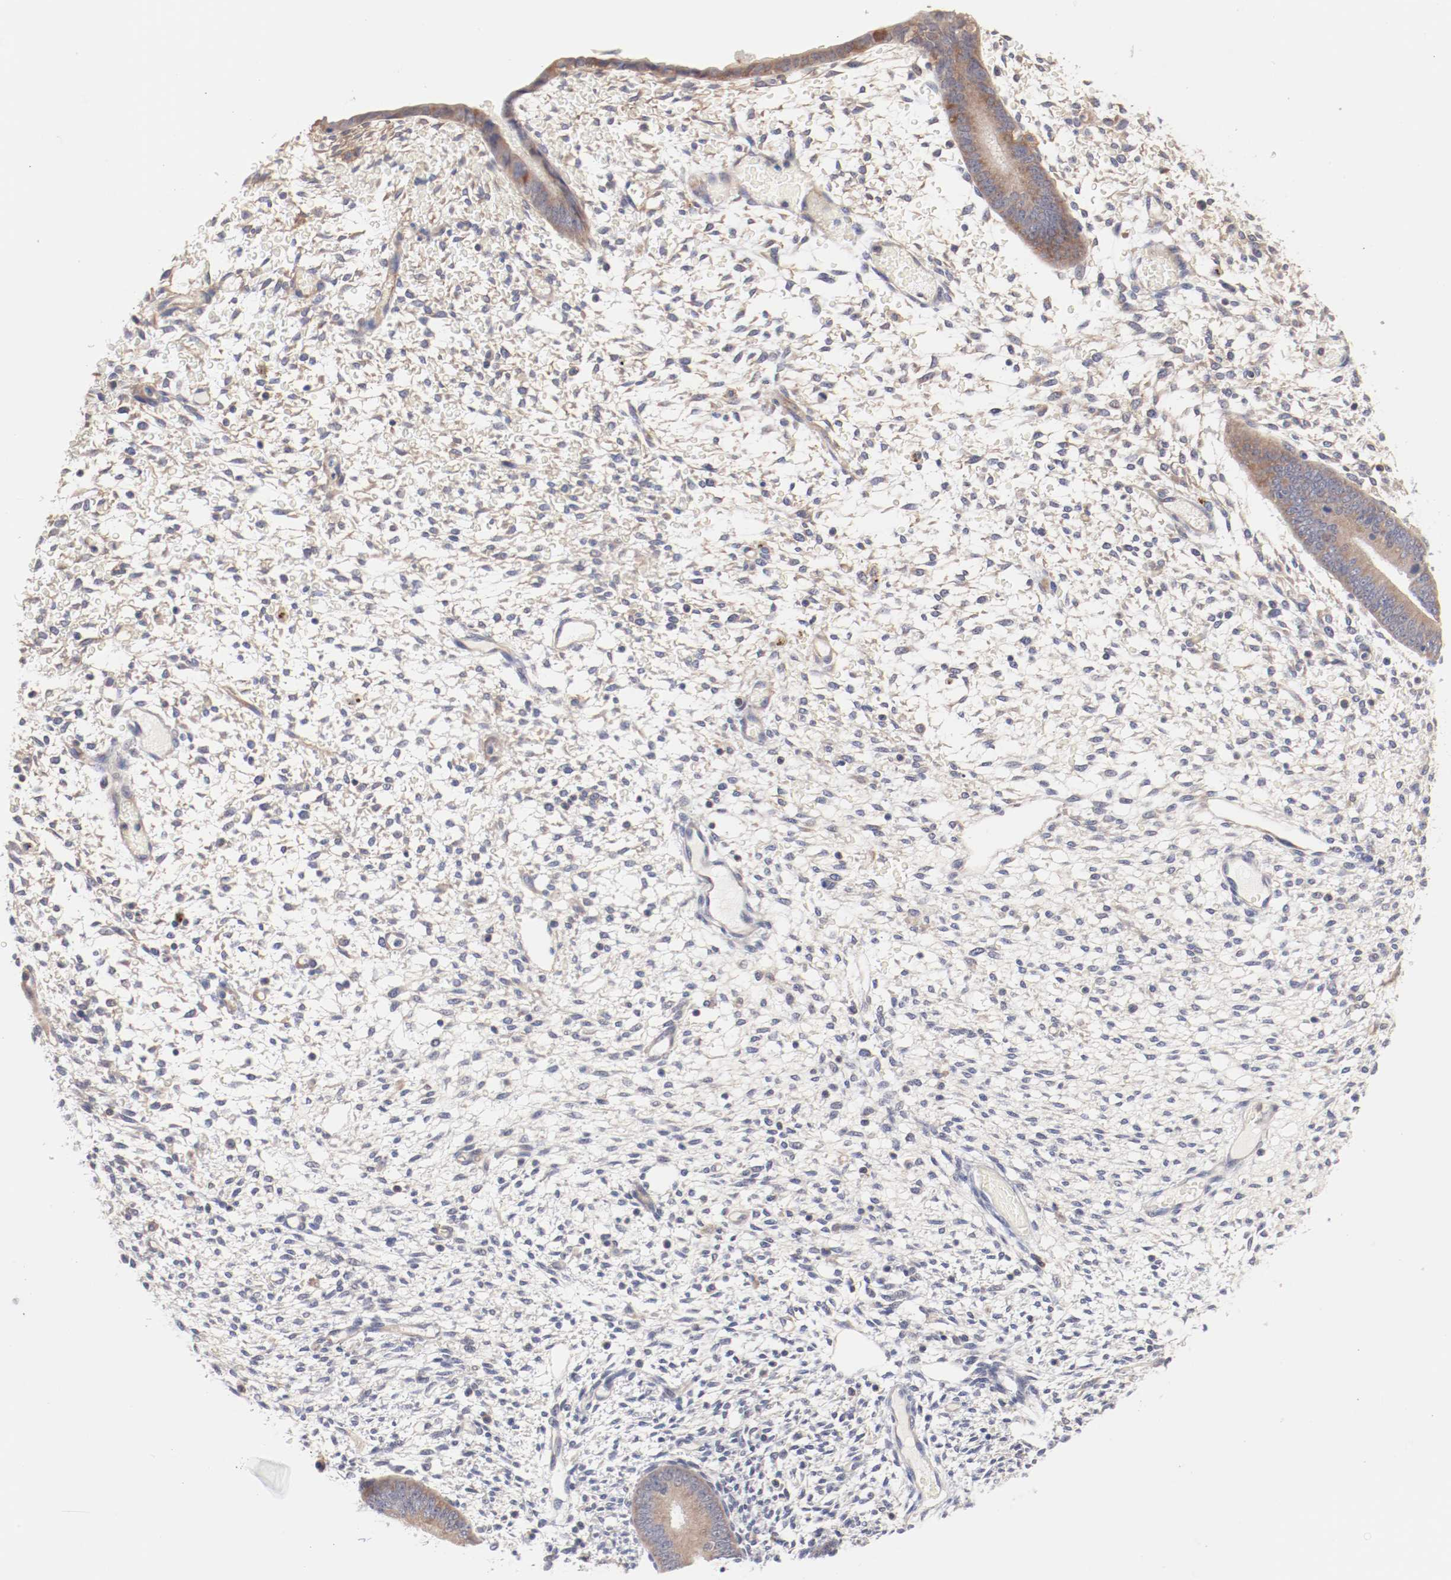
{"staining": {"intensity": "negative", "quantity": "none", "location": "none"}, "tissue": "endometrium", "cell_type": "Cells in endometrial stroma", "image_type": "normal", "snomed": [{"axis": "morphology", "description": "Normal tissue, NOS"}, {"axis": "topography", "description": "Endometrium"}], "caption": "IHC micrograph of normal endometrium stained for a protein (brown), which displays no expression in cells in endometrial stroma. (Stains: DAB immunohistochemistry with hematoxylin counter stain, Microscopy: brightfield microscopy at high magnification).", "gene": "SETD3", "patient": {"sex": "female", "age": 42}}